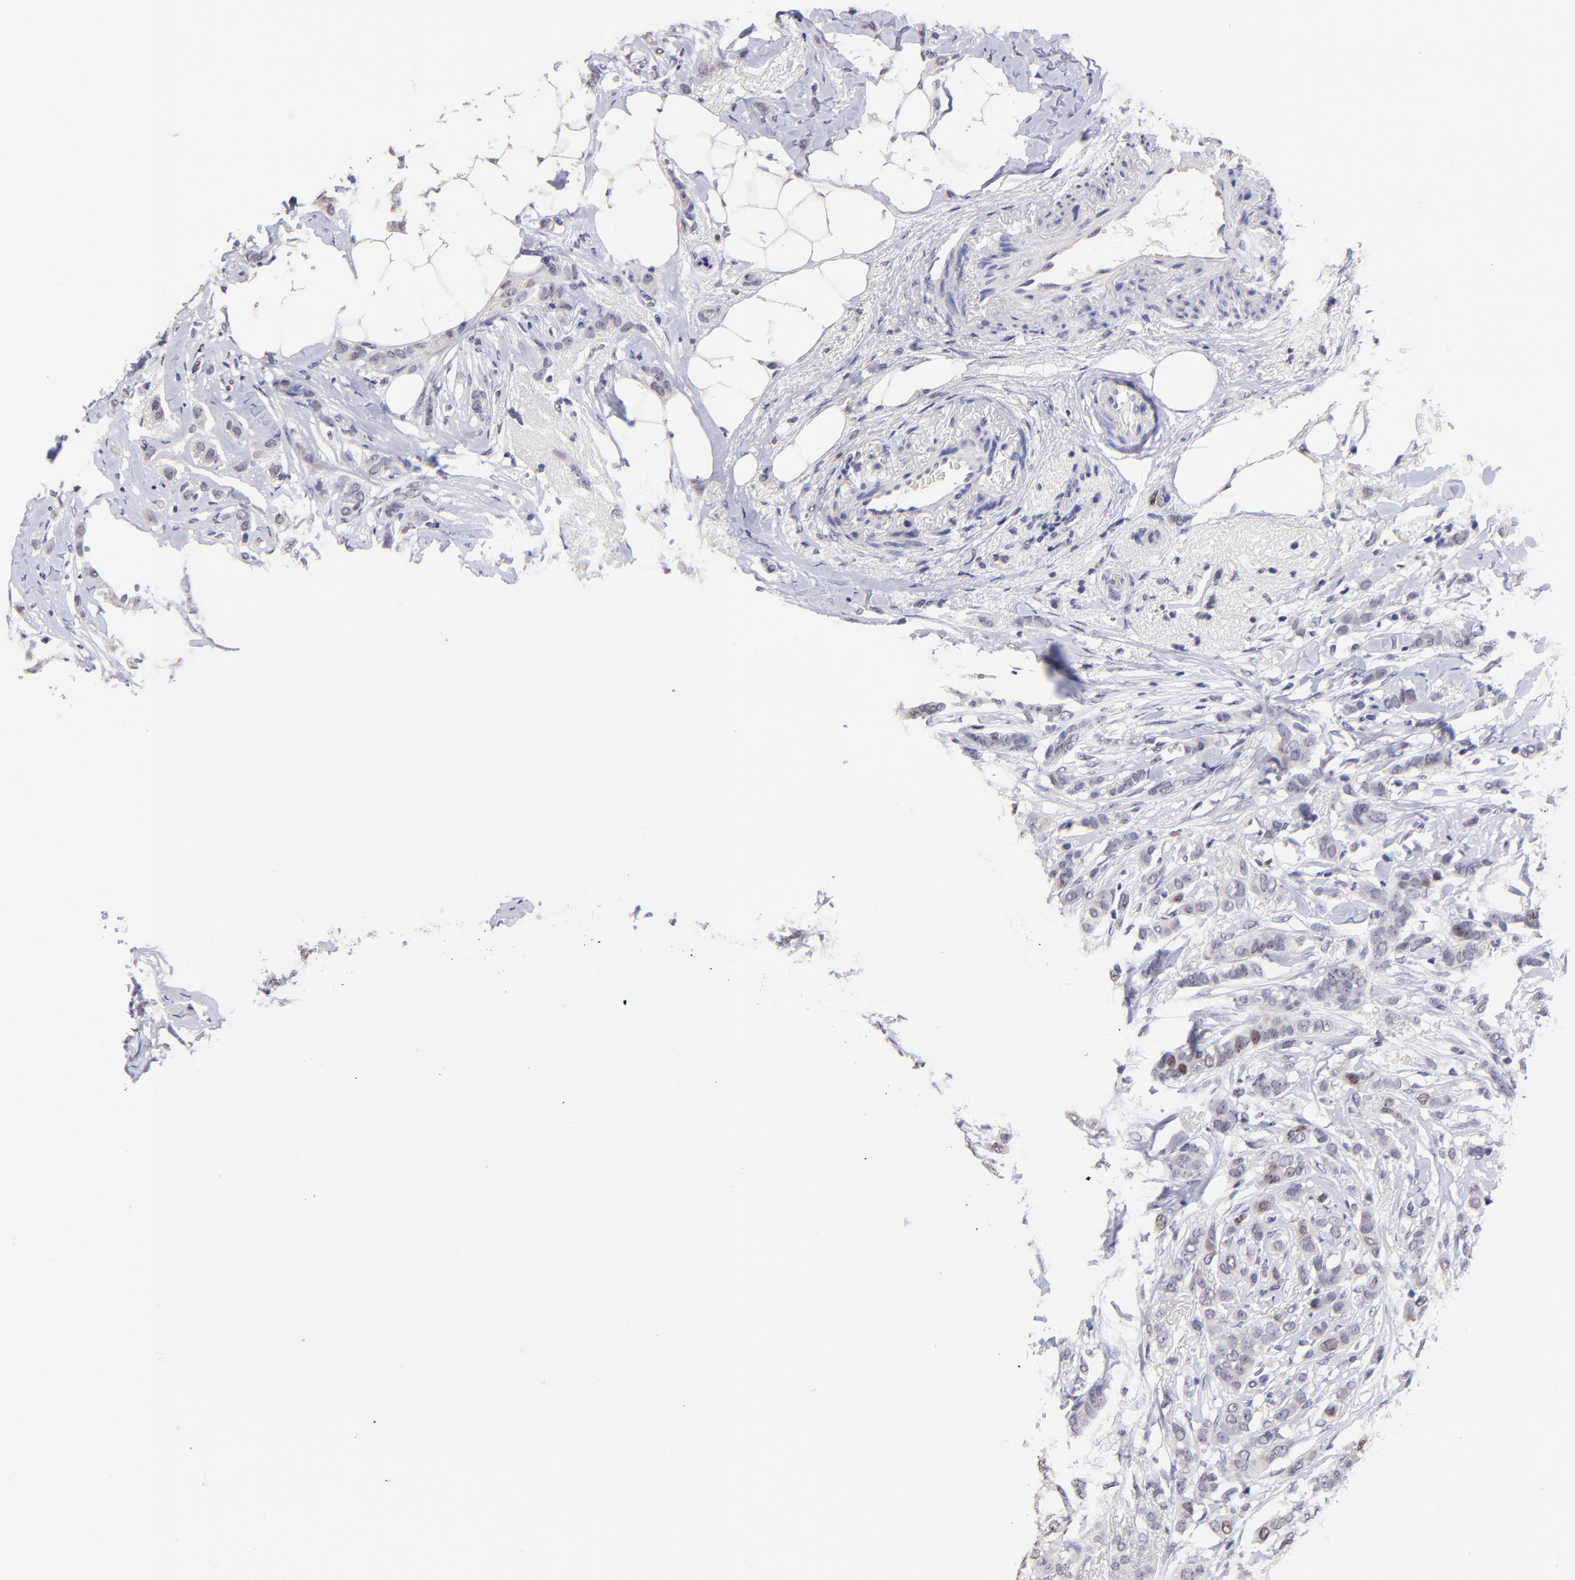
{"staining": {"intensity": "weak", "quantity": "<25%", "location": "nuclear"}, "tissue": "breast cancer", "cell_type": "Tumor cells", "image_type": "cancer", "snomed": [{"axis": "morphology", "description": "Lobular carcinoma"}, {"axis": "topography", "description": "Breast"}], "caption": "The immunohistochemistry (IHC) histopathology image has no significant positivity in tumor cells of lobular carcinoma (breast) tissue.", "gene": "DNMT1", "patient": {"sex": "female", "age": 55}}